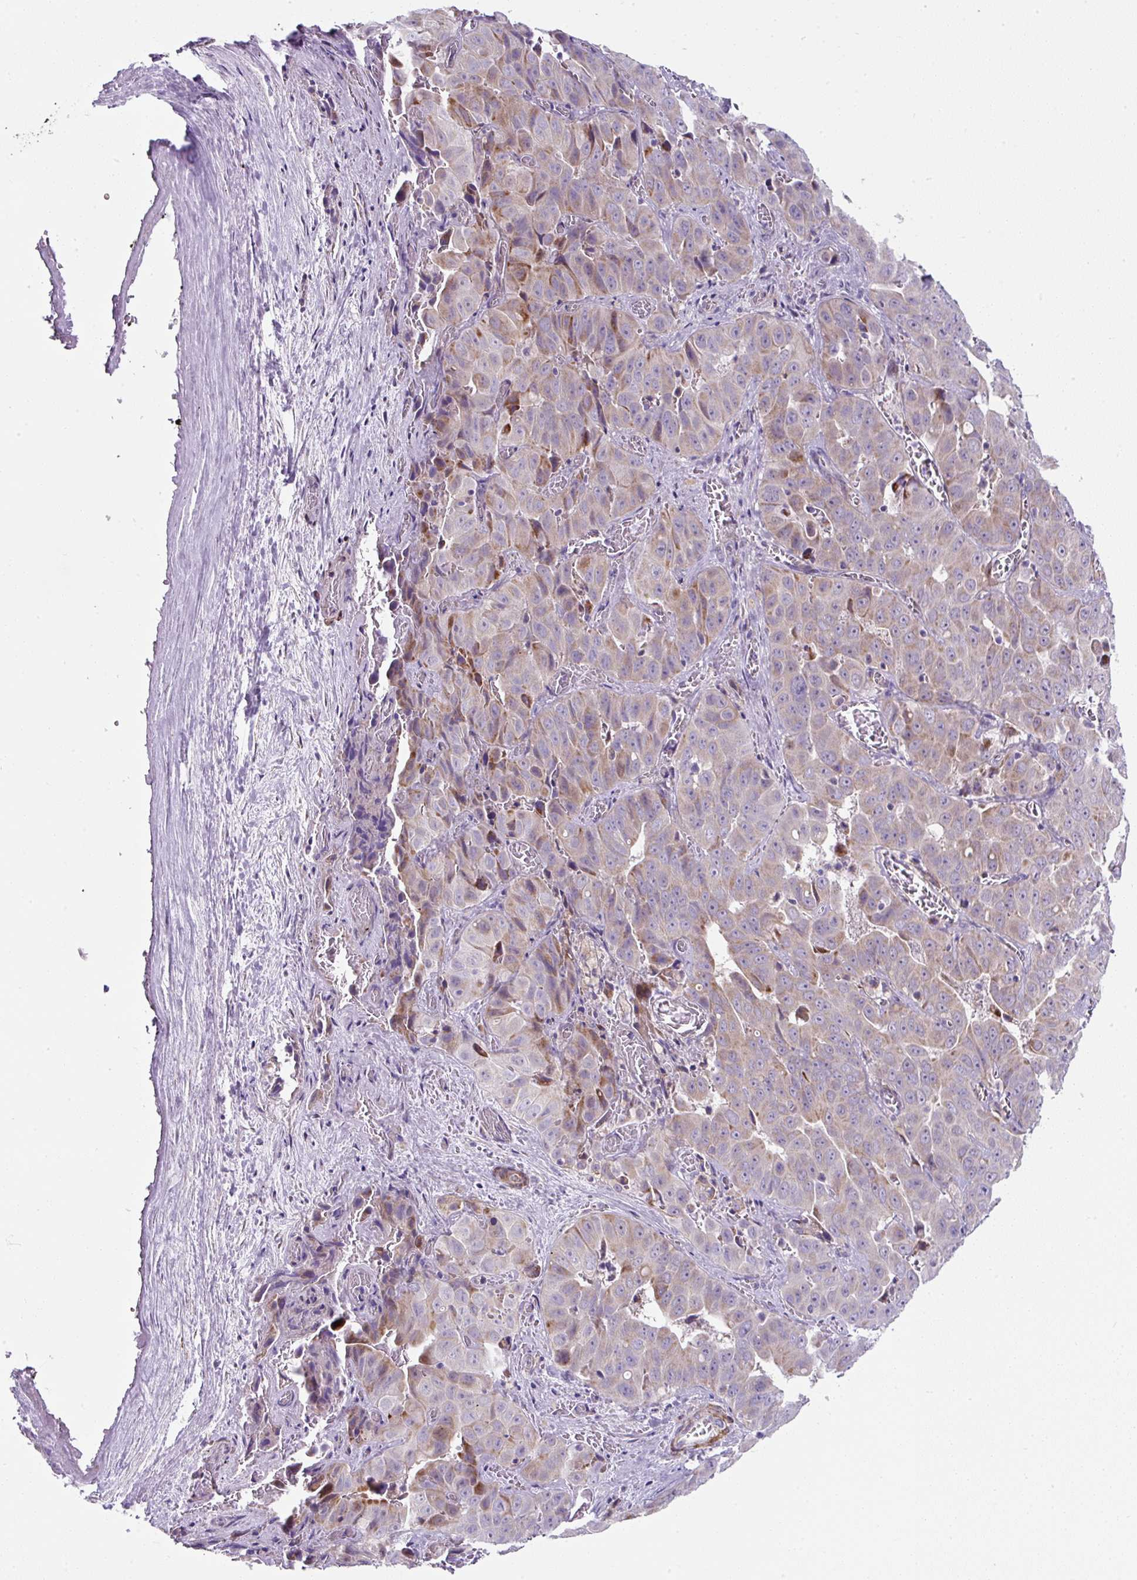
{"staining": {"intensity": "weak", "quantity": "<25%", "location": "cytoplasmic/membranous"}, "tissue": "liver cancer", "cell_type": "Tumor cells", "image_type": "cancer", "snomed": [{"axis": "morphology", "description": "Cholangiocarcinoma"}, {"axis": "topography", "description": "Liver"}], "caption": "Cholangiocarcinoma (liver) was stained to show a protein in brown. There is no significant positivity in tumor cells.", "gene": "ANKUB1", "patient": {"sex": "female", "age": 52}}